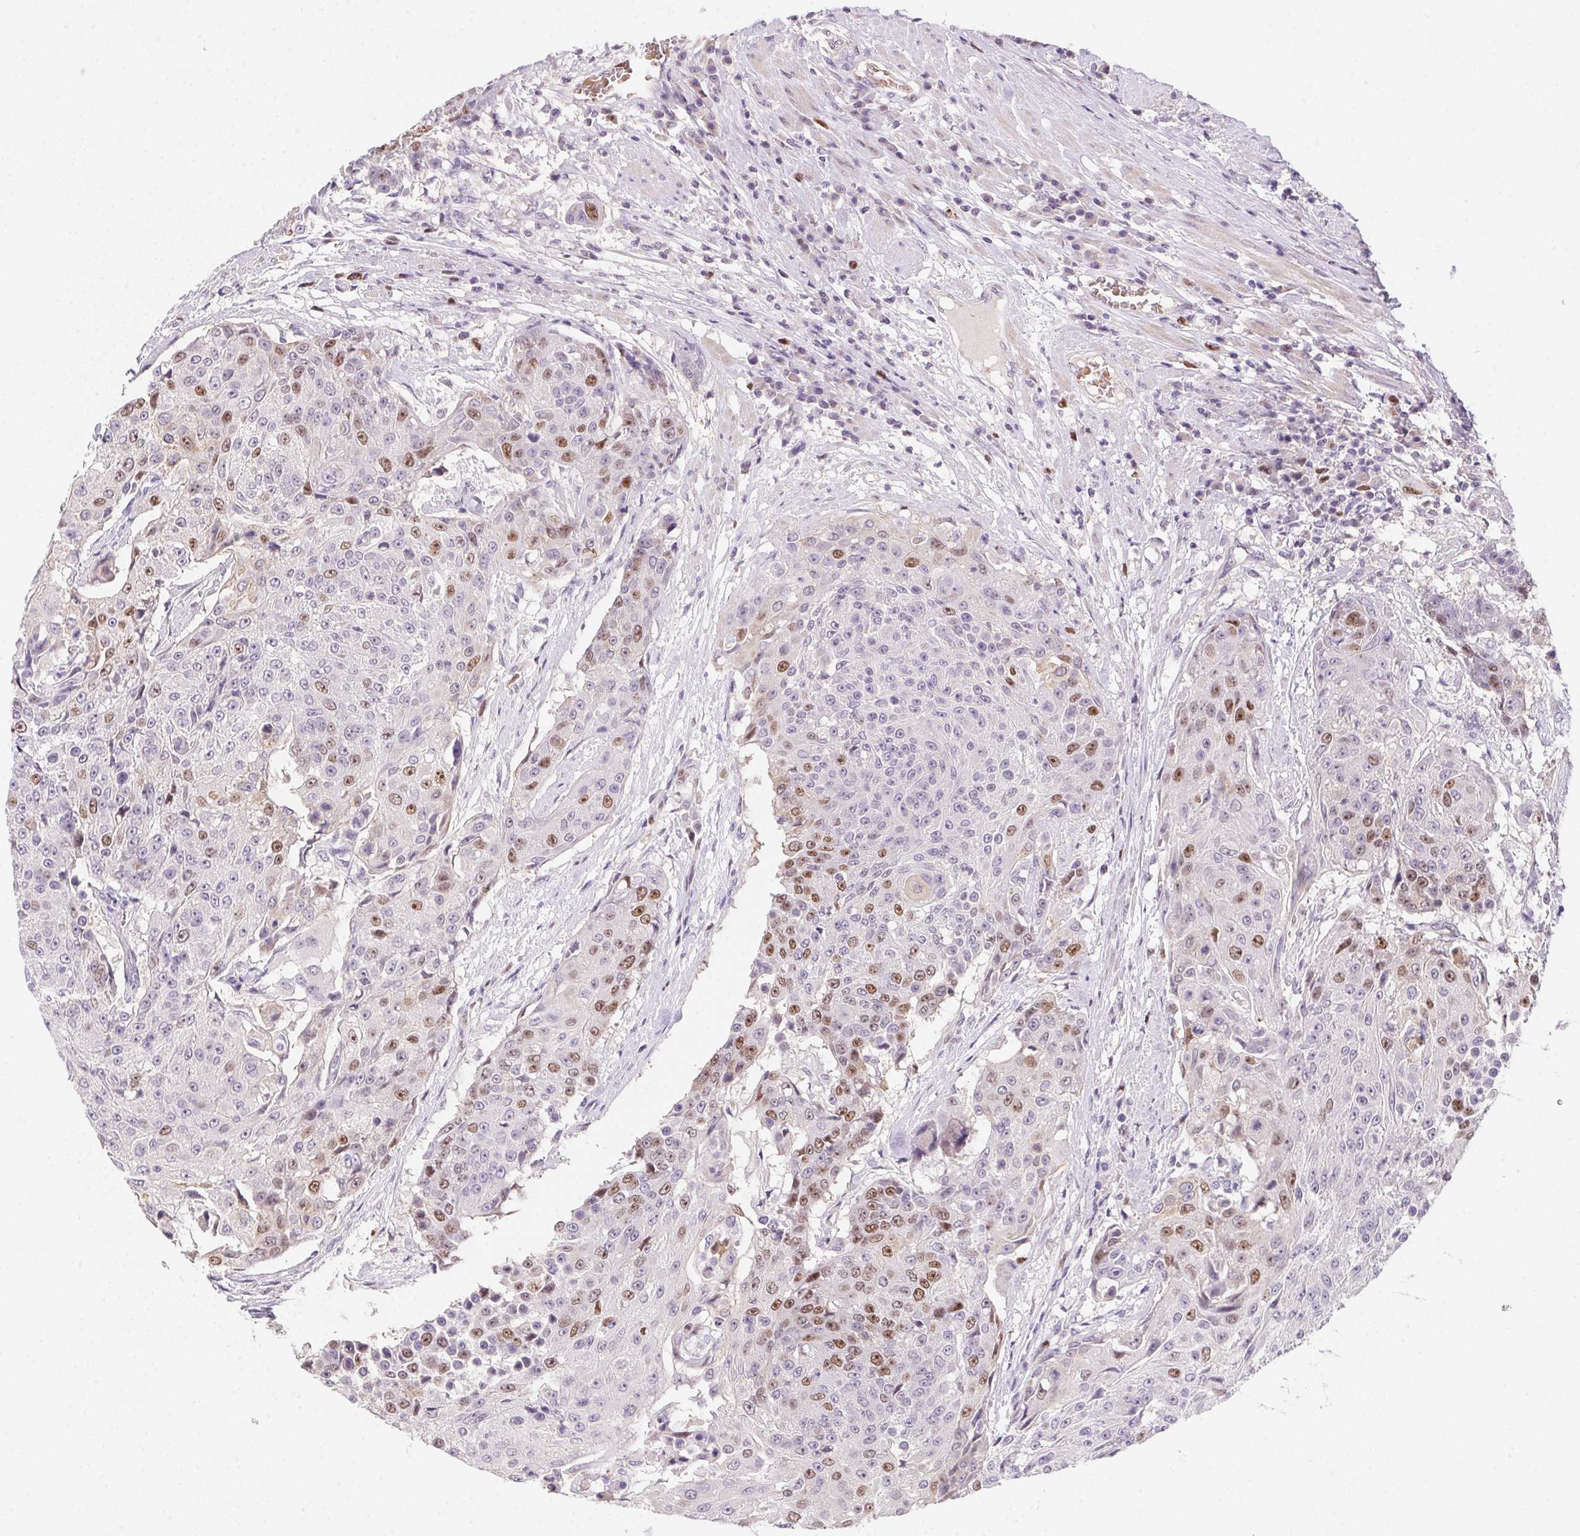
{"staining": {"intensity": "moderate", "quantity": "<25%", "location": "nuclear"}, "tissue": "urothelial cancer", "cell_type": "Tumor cells", "image_type": "cancer", "snomed": [{"axis": "morphology", "description": "Urothelial carcinoma, High grade"}, {"axis": "topography", "description": "Urinary bladder"}], "caption": "Immunohistochemistry of urothelial cancer exhibits low levels of moderate nuclear staining in approximately <25% of tumor cells.", "gene": "HELLS", "patient": {"sex": "female", "age": 63}}